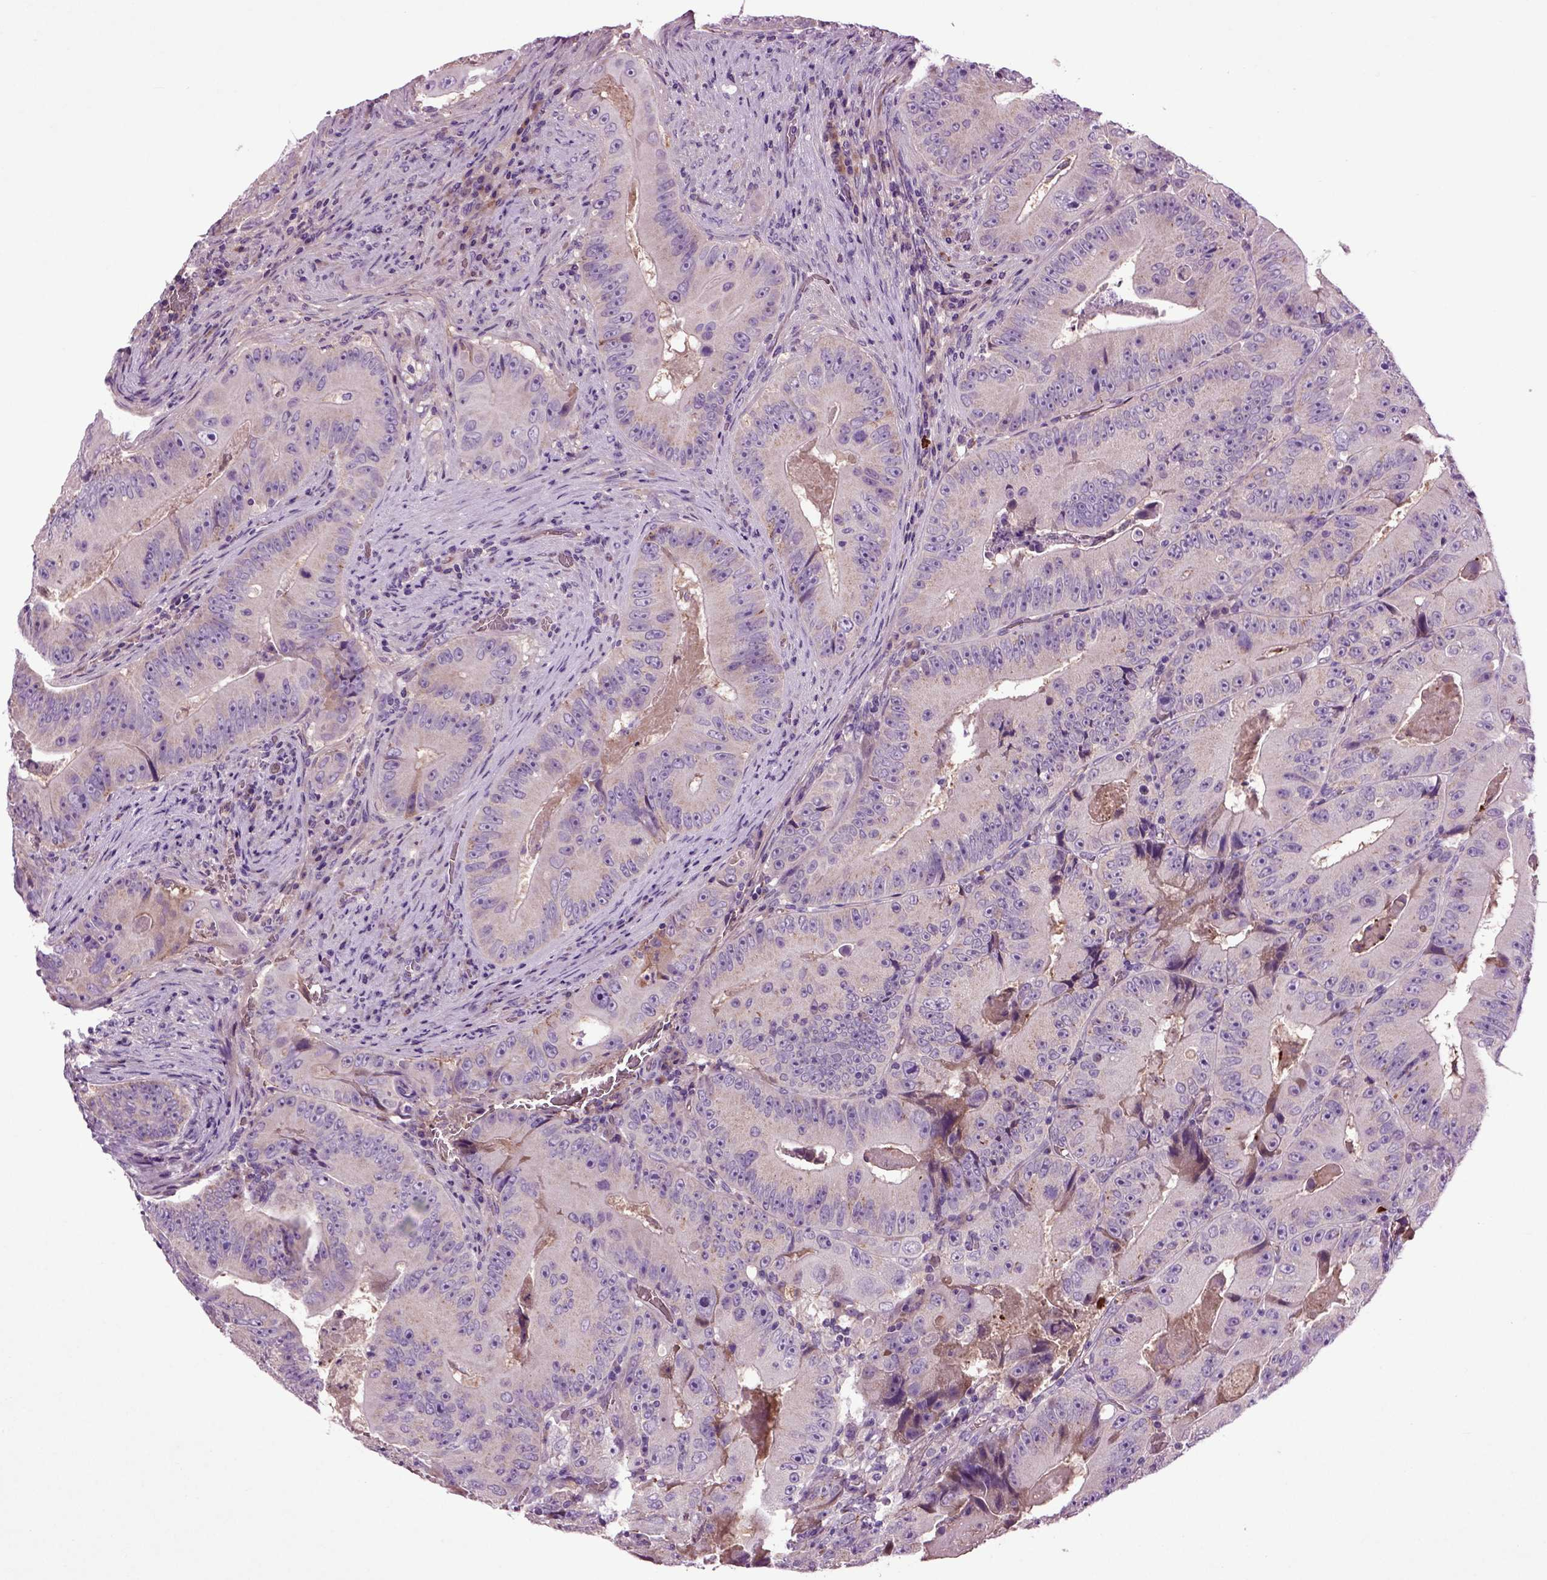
{"staining": {"intensity": "weak", "quantity": "<25%", "location": "cytoplasmic/membranous"}, "tissue": "colorectal cancer", "cell_type": "Tumor cells", "image_type": "cancer", "snomed": [{"axis": "morphology", "description": "Adenocarcinoma, NOS"}, {"axis": "topography", "description": "Colon"}], "caption": "Immunohistochemistry (IHC) of adenocarcinoma (colorectal) demonstrates no staining in tumor cells.", "gene": "SPON1", "patient": {"sex": "female", "age": 86}}